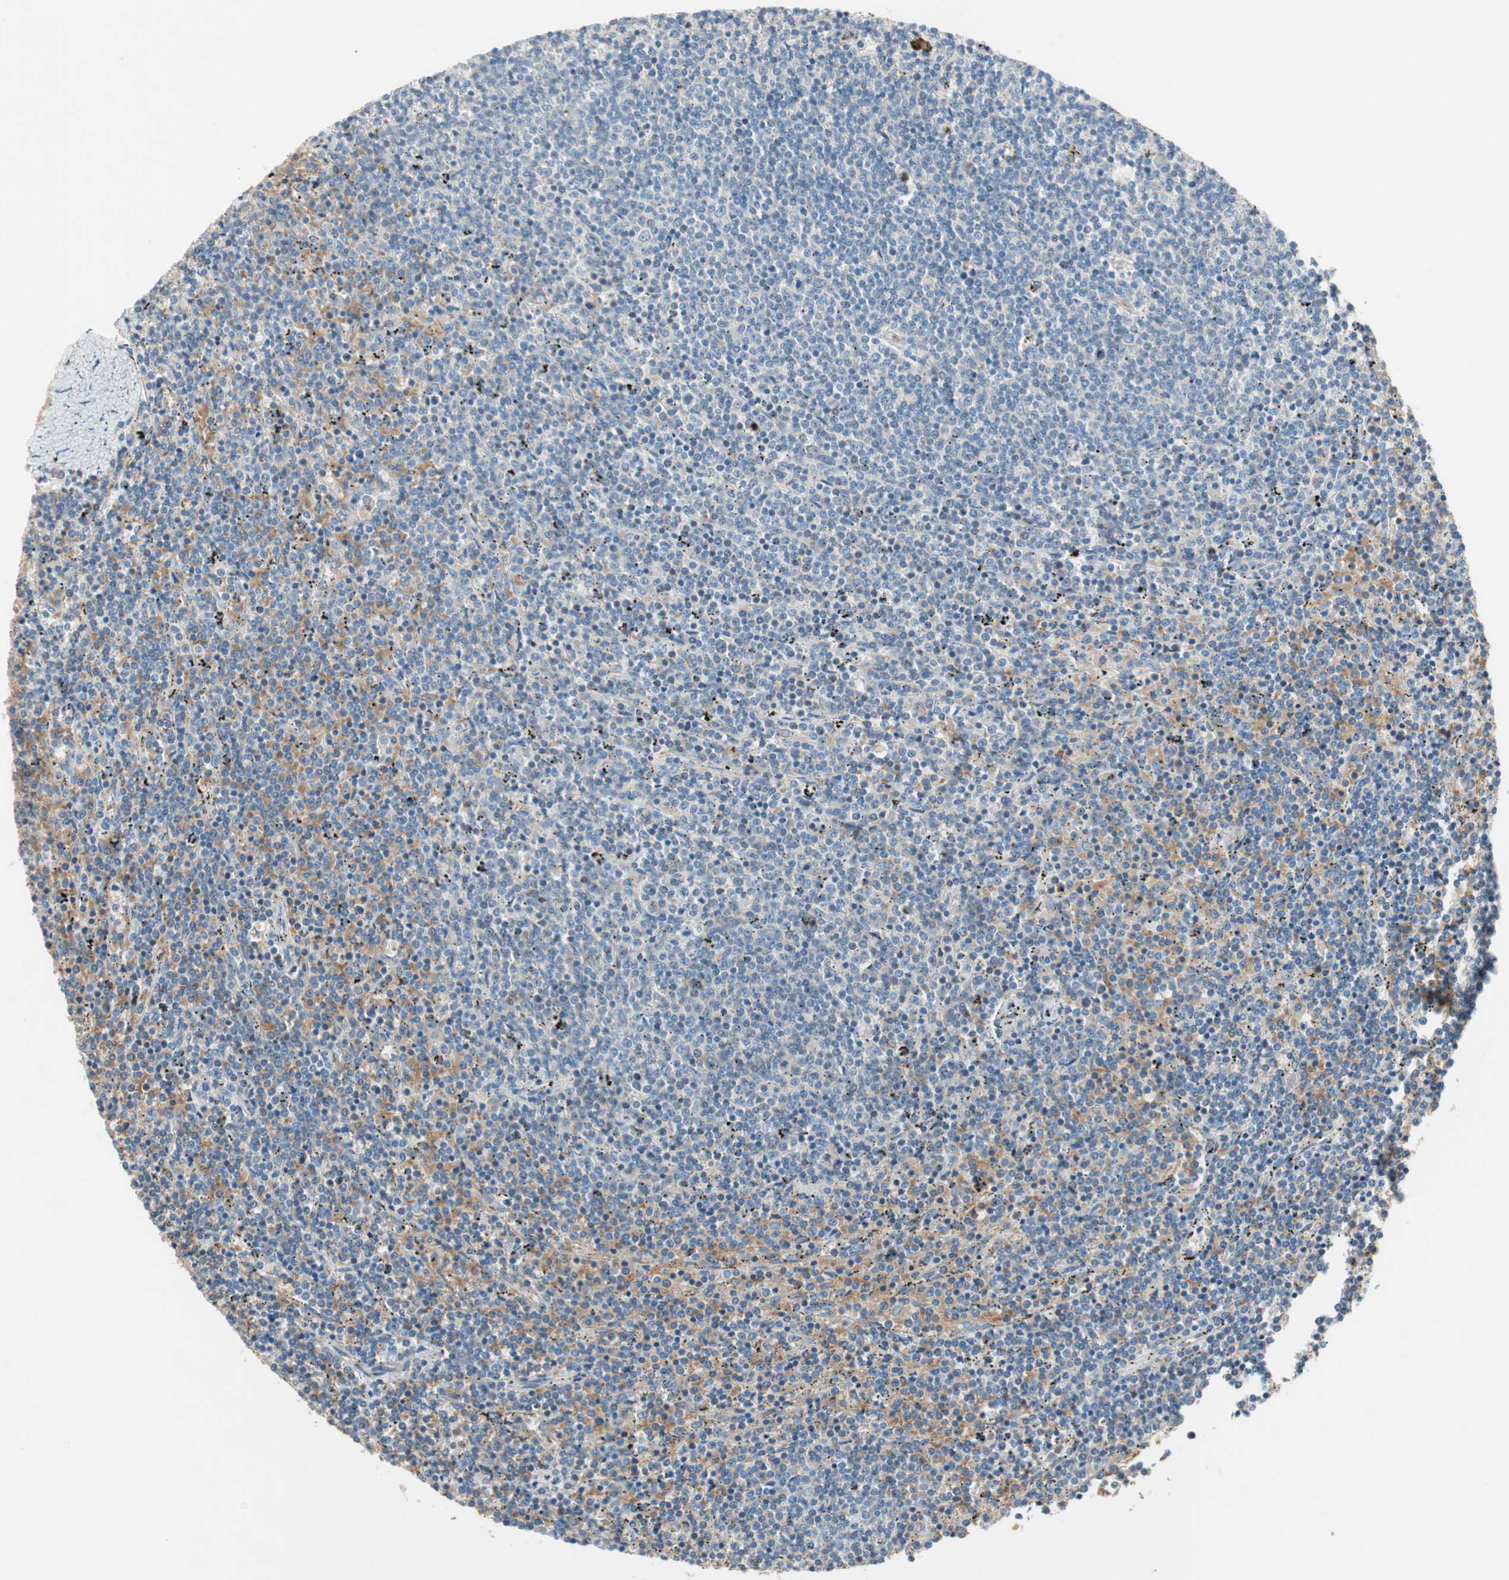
{"staining": {"intensity": "negative", "quantity": "none", "location": "none"}, "tissue": "lymphoma", "cell_type": "Tumor cells", "image_type": "cancer", "snomed": [{"axis": "morphology", "description": "Malignant lymphoma, non-Hodgkin's type, Low grade"}, {"axis": "topography", "description": "Spleen"}], "caption": "Lymphoma was stained to show a protein in brown. There is no significant staining in tumor cells.", "gene": "GLUL", "patient": {"sex": "female", "age": 50}}